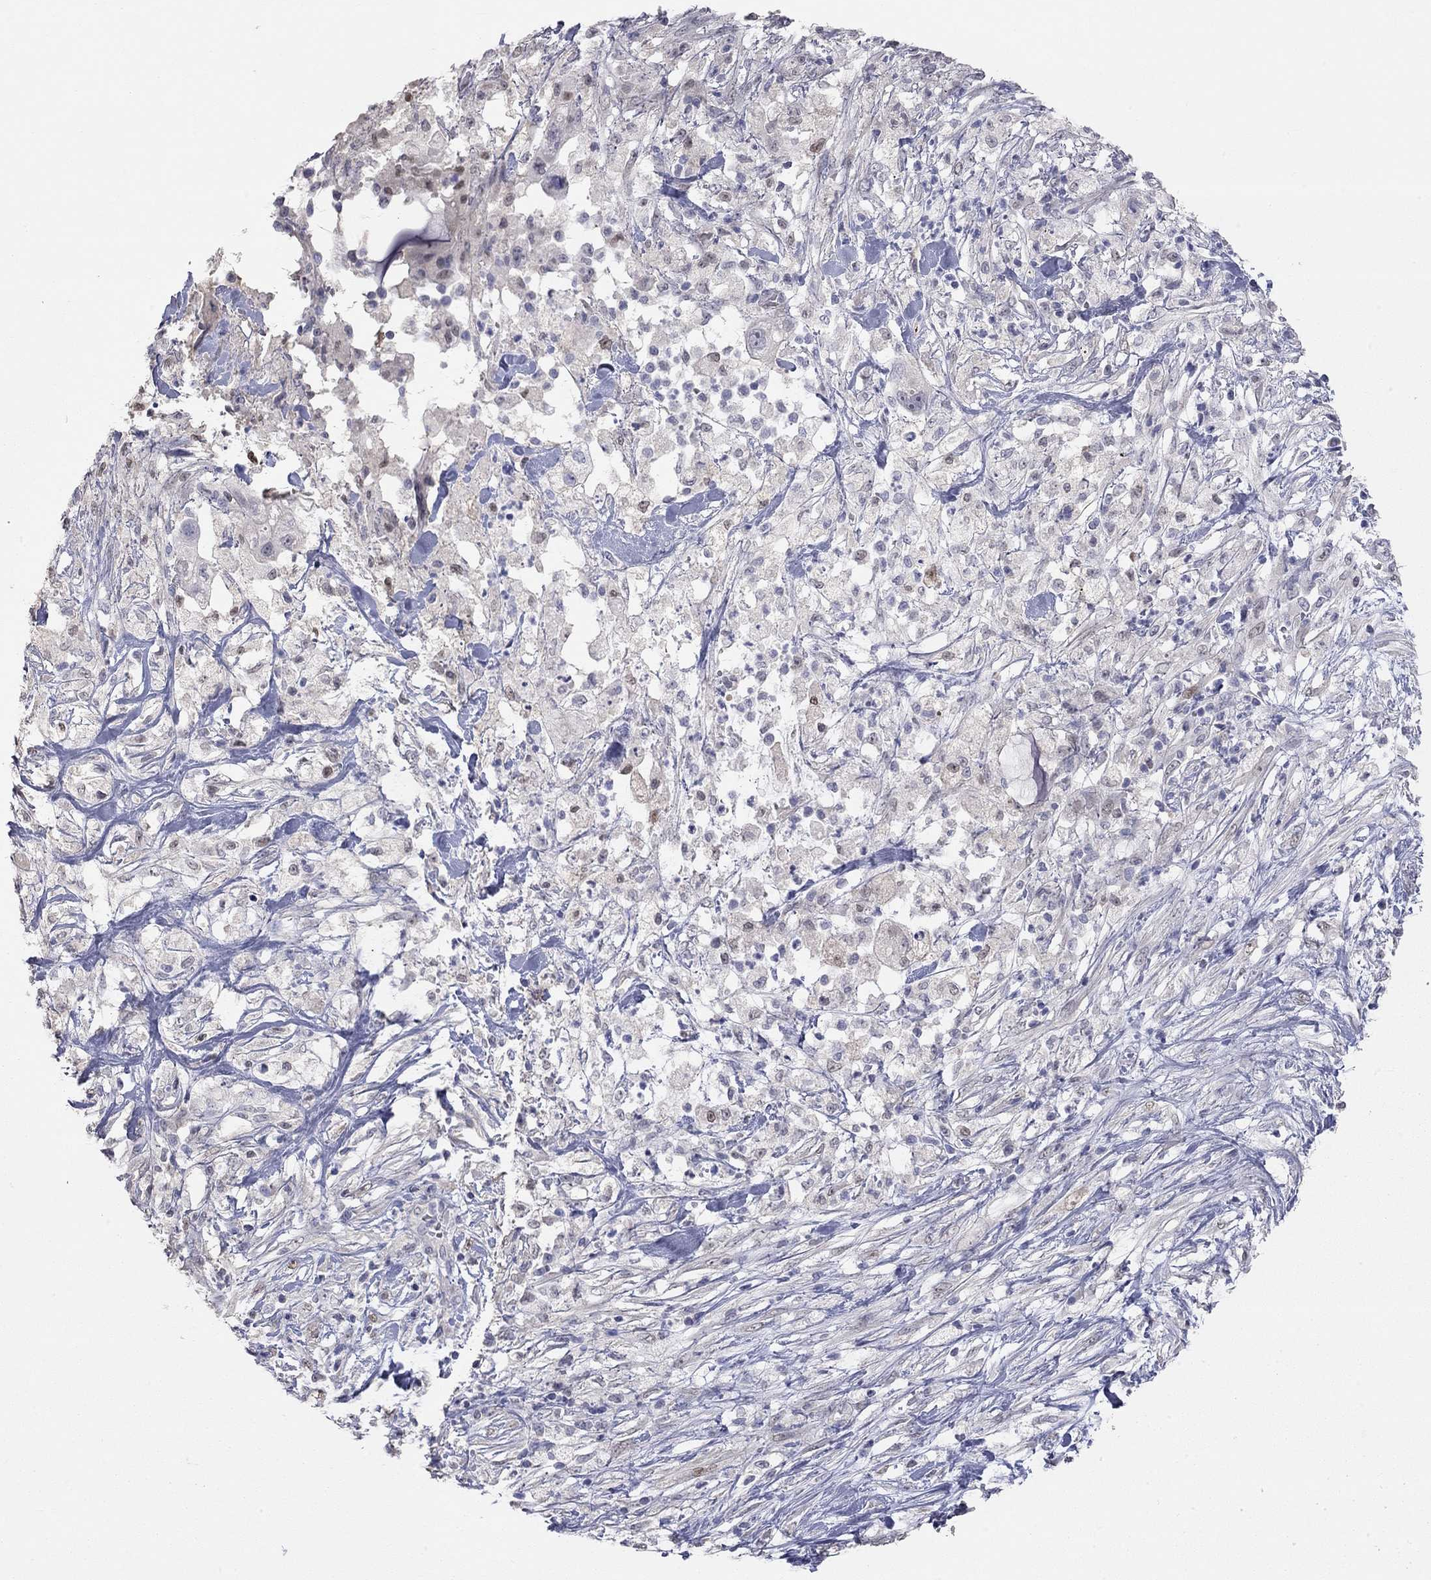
{"staining": {"intensity": "negative", "quantity": "none", "location": "none"}, "tissue": "pancreatic cancer", "cell_type": "Tumor cells", "image_type": "cancer", "snomed": [{"axis": "morphology", "description": "Adenocarcinoma, NOS"}, {"axis": "topography", "description": "Pancreas"}], "caption": "Image shows no protein positivity in tumor cells of pancreatic cancer tissue.", "gene": "PAPSS2", "patient": {"sex": "female", "age": 72}}